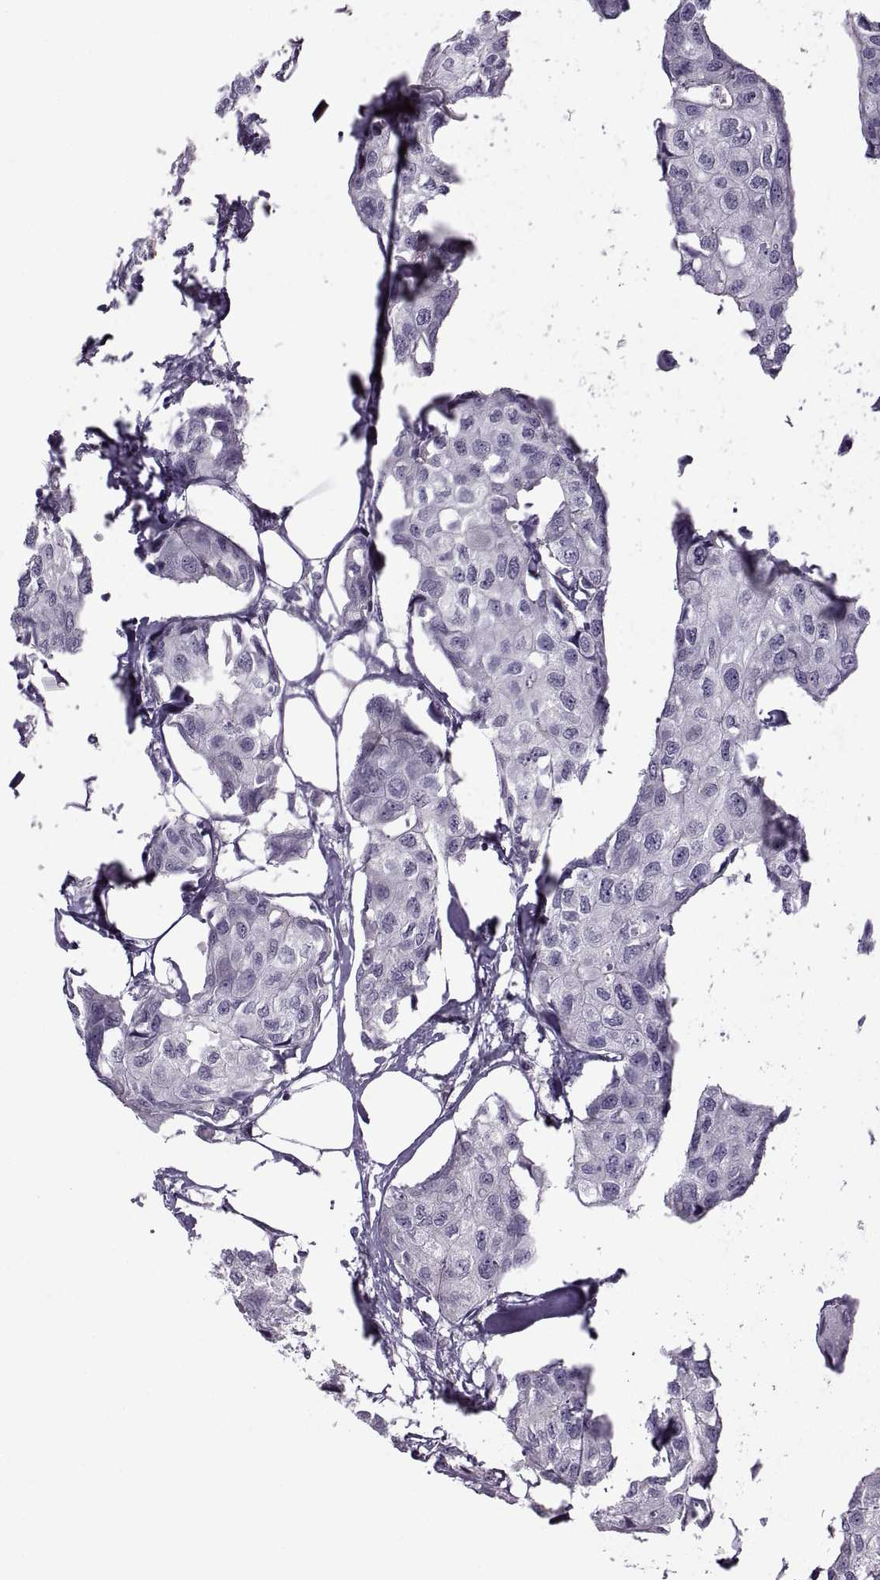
{"staining": {"intensity": "negative", "quantity": "none", "location": "none"}, "tissue": "breast cancer", "cell_type": "Tumor cells", "image_type": "cancer", "snomed": [{"axis": "morphology", "description": "Duct carcinoma"}, {"axis": "topography", "description": "Breast"}], "caption": "The photomicrograph reveals no staining of tumor cells in breast infiltrating ductal carcinoma.", "gene": "RSPH6A", "patient": {"sex": "female", "age": 80}}